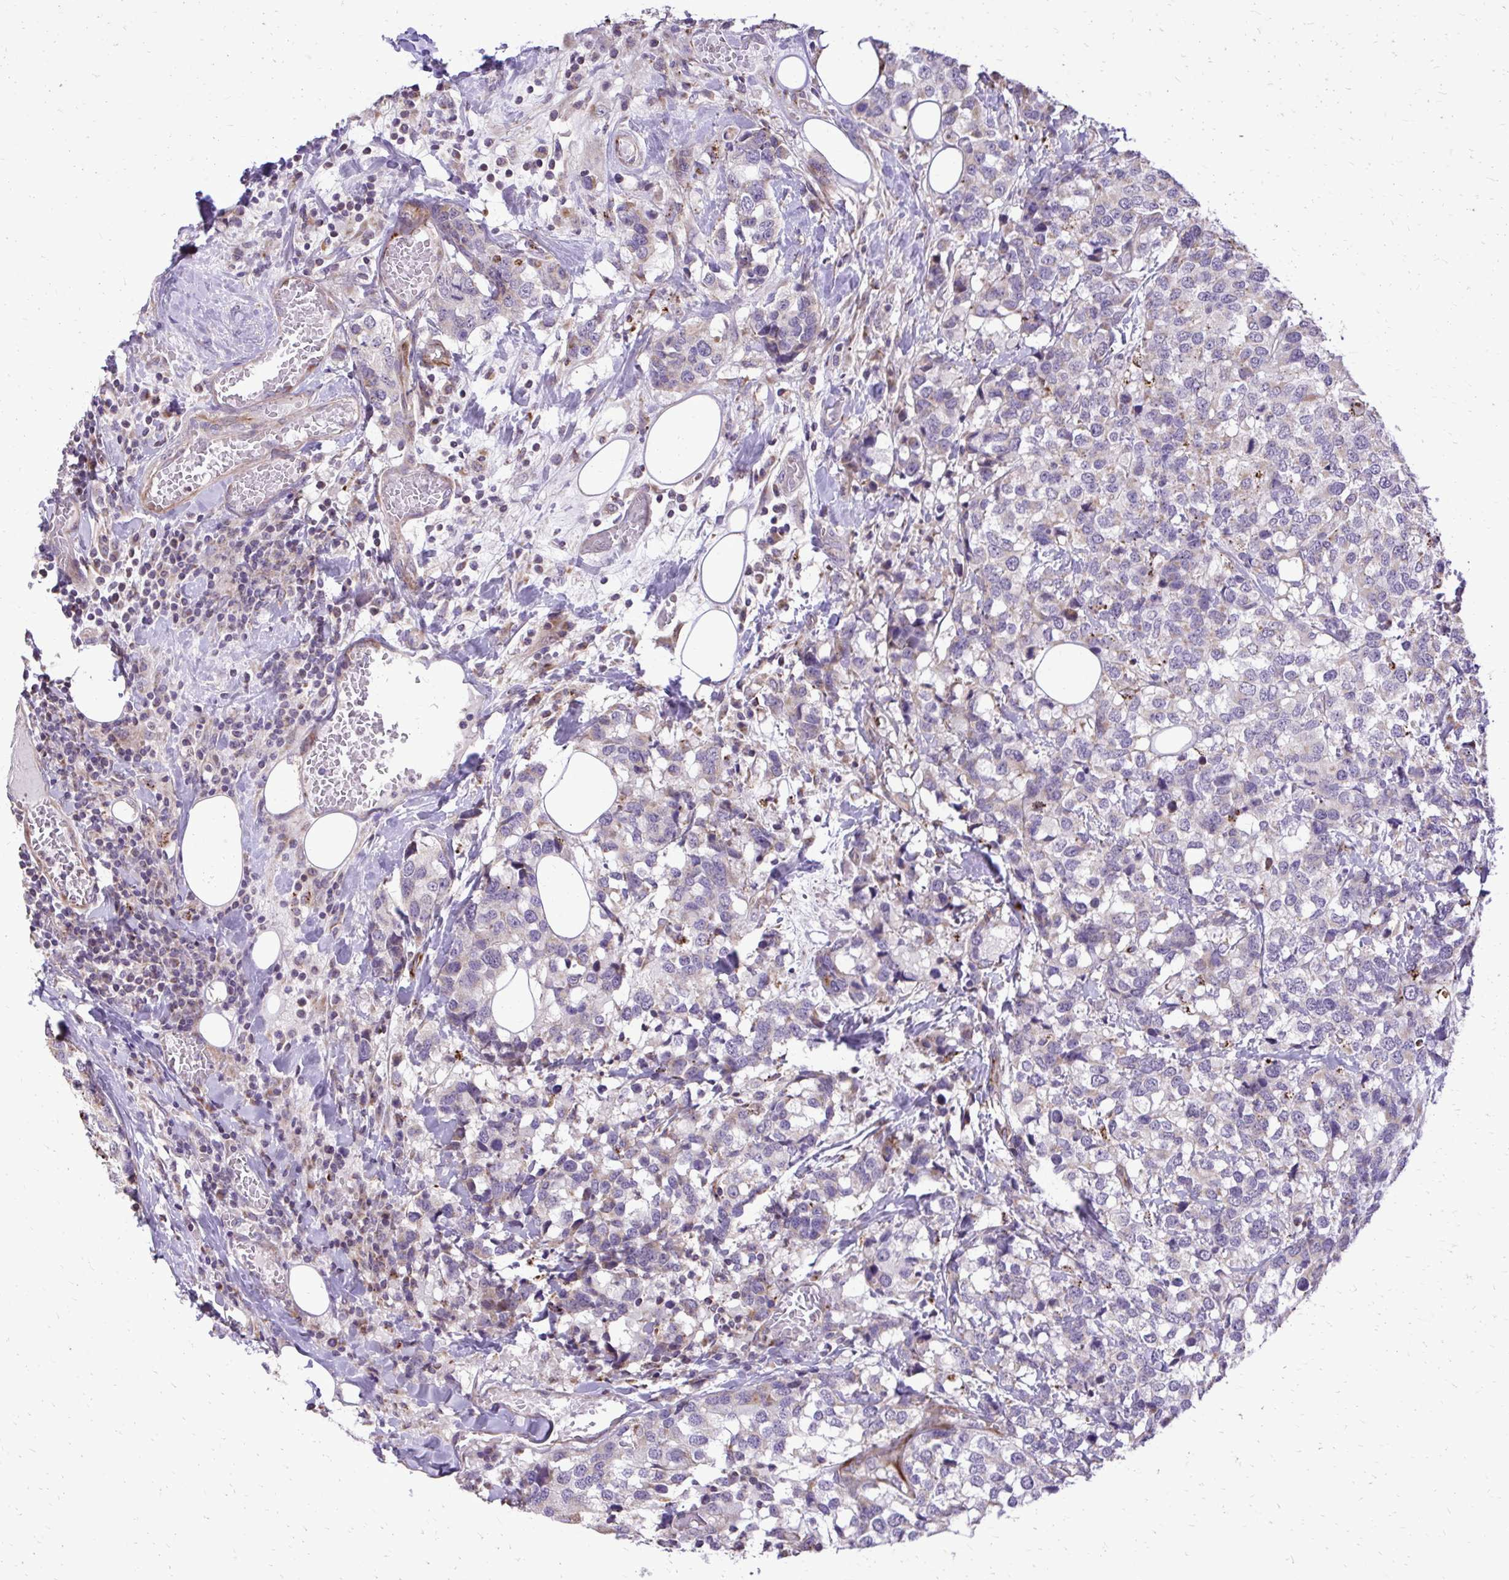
{"staining": {"intensity": "negative", "quantity": "none", "location": "none"}, "tissue": "breast cancer", "cell_type": "Tumor cells", "image_type": "cancer", "snomed": [{"axis": "morphology", "description": "Lobular carcinoma"}, {"axis": "topography", "description": "Breast"}], "caption": "Immunohistochemical staining of human breast cancer reveals no significant positivity in tumor cells. The staining was performed using DAB (3,3'-diaminobenzidine) to visualize the protein expression in brown, while the nuclei were stained in blue with hematoxylin (Magnification: 20x).", "gene": "ABCC3", "patient": {"sex": "female", "age": 59}}